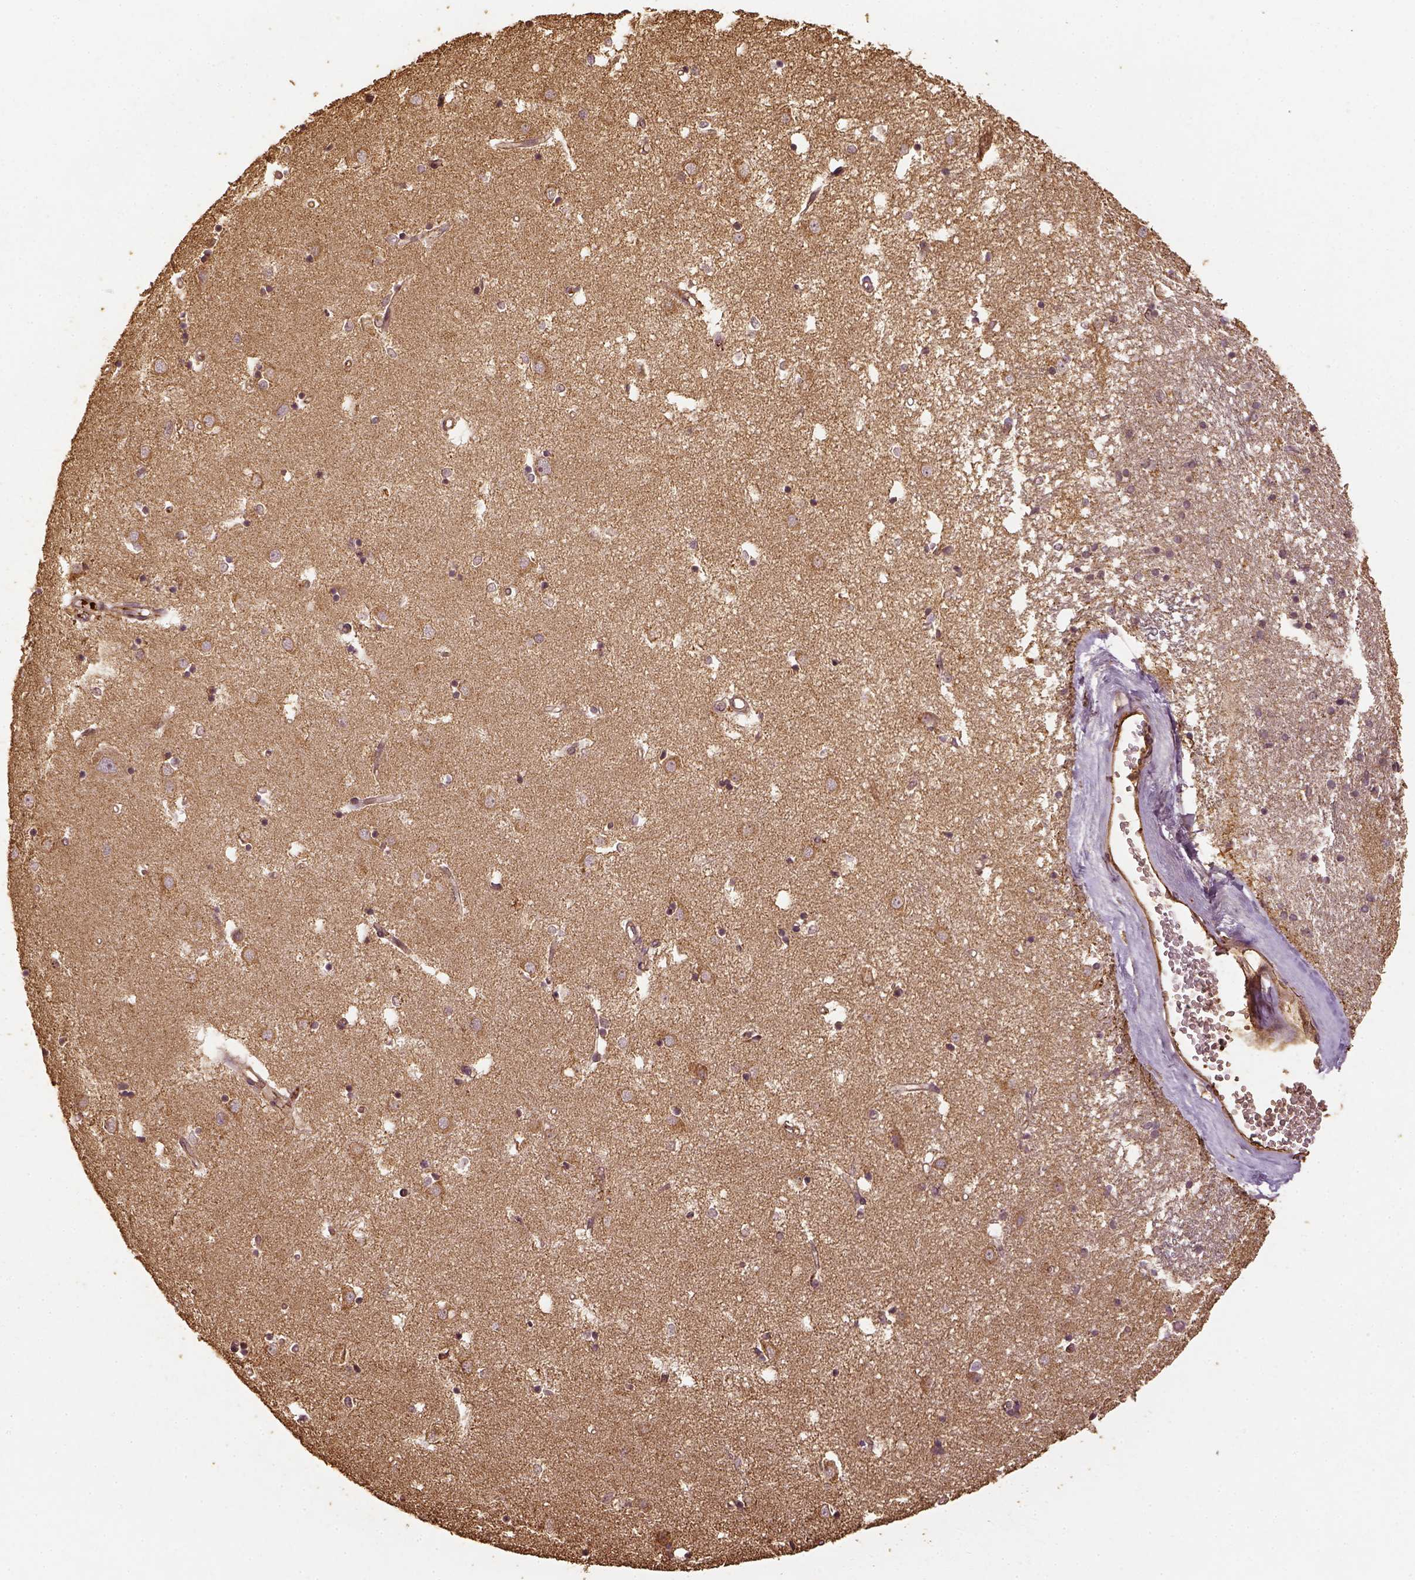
{"staining": {"intensity": "weak", "quantity": "25%-75%", "location": "cytoplasmic/membranous"}, "tissue": "caudate", "cell_type": "Glial cells", "image_type": "normal", "snomed": [{"axis": "morphology", "description": "Normal tissue, NOS"}, {"axis": "topography", "description": "Lateral ventricle wall"}], "caption": "The immunohistochemical stain shows weak cytoplasmic/membranous staining in glial cells of normal caudate.", "gene": "VEGFA", "patient": {"sex": "male", "age": 54}}